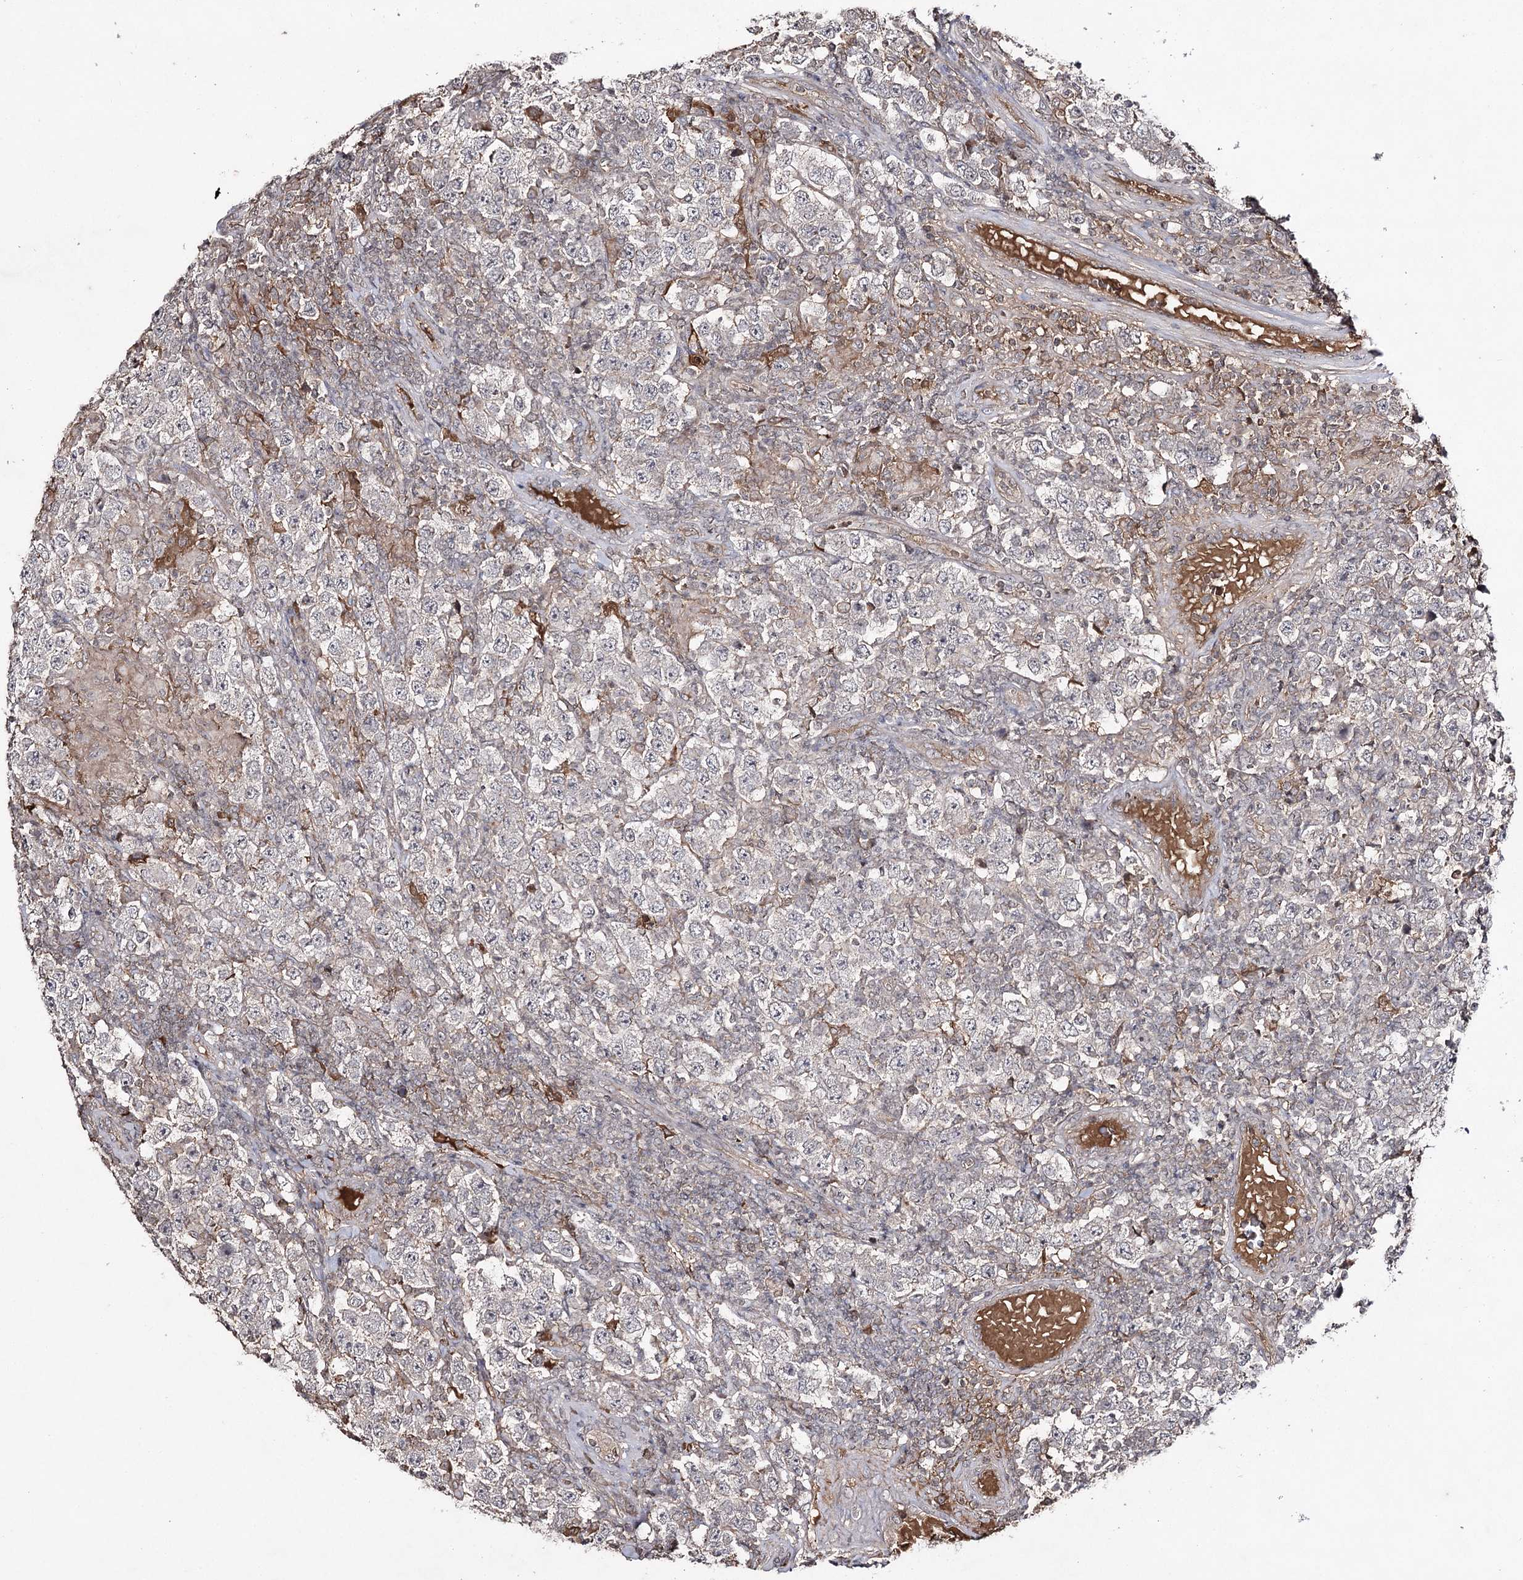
{"staining": {"intensity": "negative", "quantity": "none", "location": "none"}, "tissue": "testis cancer", "cell_type": "Tumor cells", "image_type": "cancer", "snomed": [{"axis": "morphology", "description": "Normal tissue, NOS"}, {"axis": "morphology", "description": "Urothelial carcinoma, High grade"}, {"axis": "morphology", "description": "Seminoma, NOS"}, {"axis": "morphology", "description": "Carcinoma, Embryonal, NOS"}, {"axis": "topography", "description": "Urinary bladder"}, {"axis": "topography", "description": "Testis"}], "caption": "High power microscopy micrograph of an IHC photomicrograph of testis seminoma, revealing no significant positivity in tumor cells.", "gene": "SYNGR3", "patient": {"sex": "male", "age": 41}}